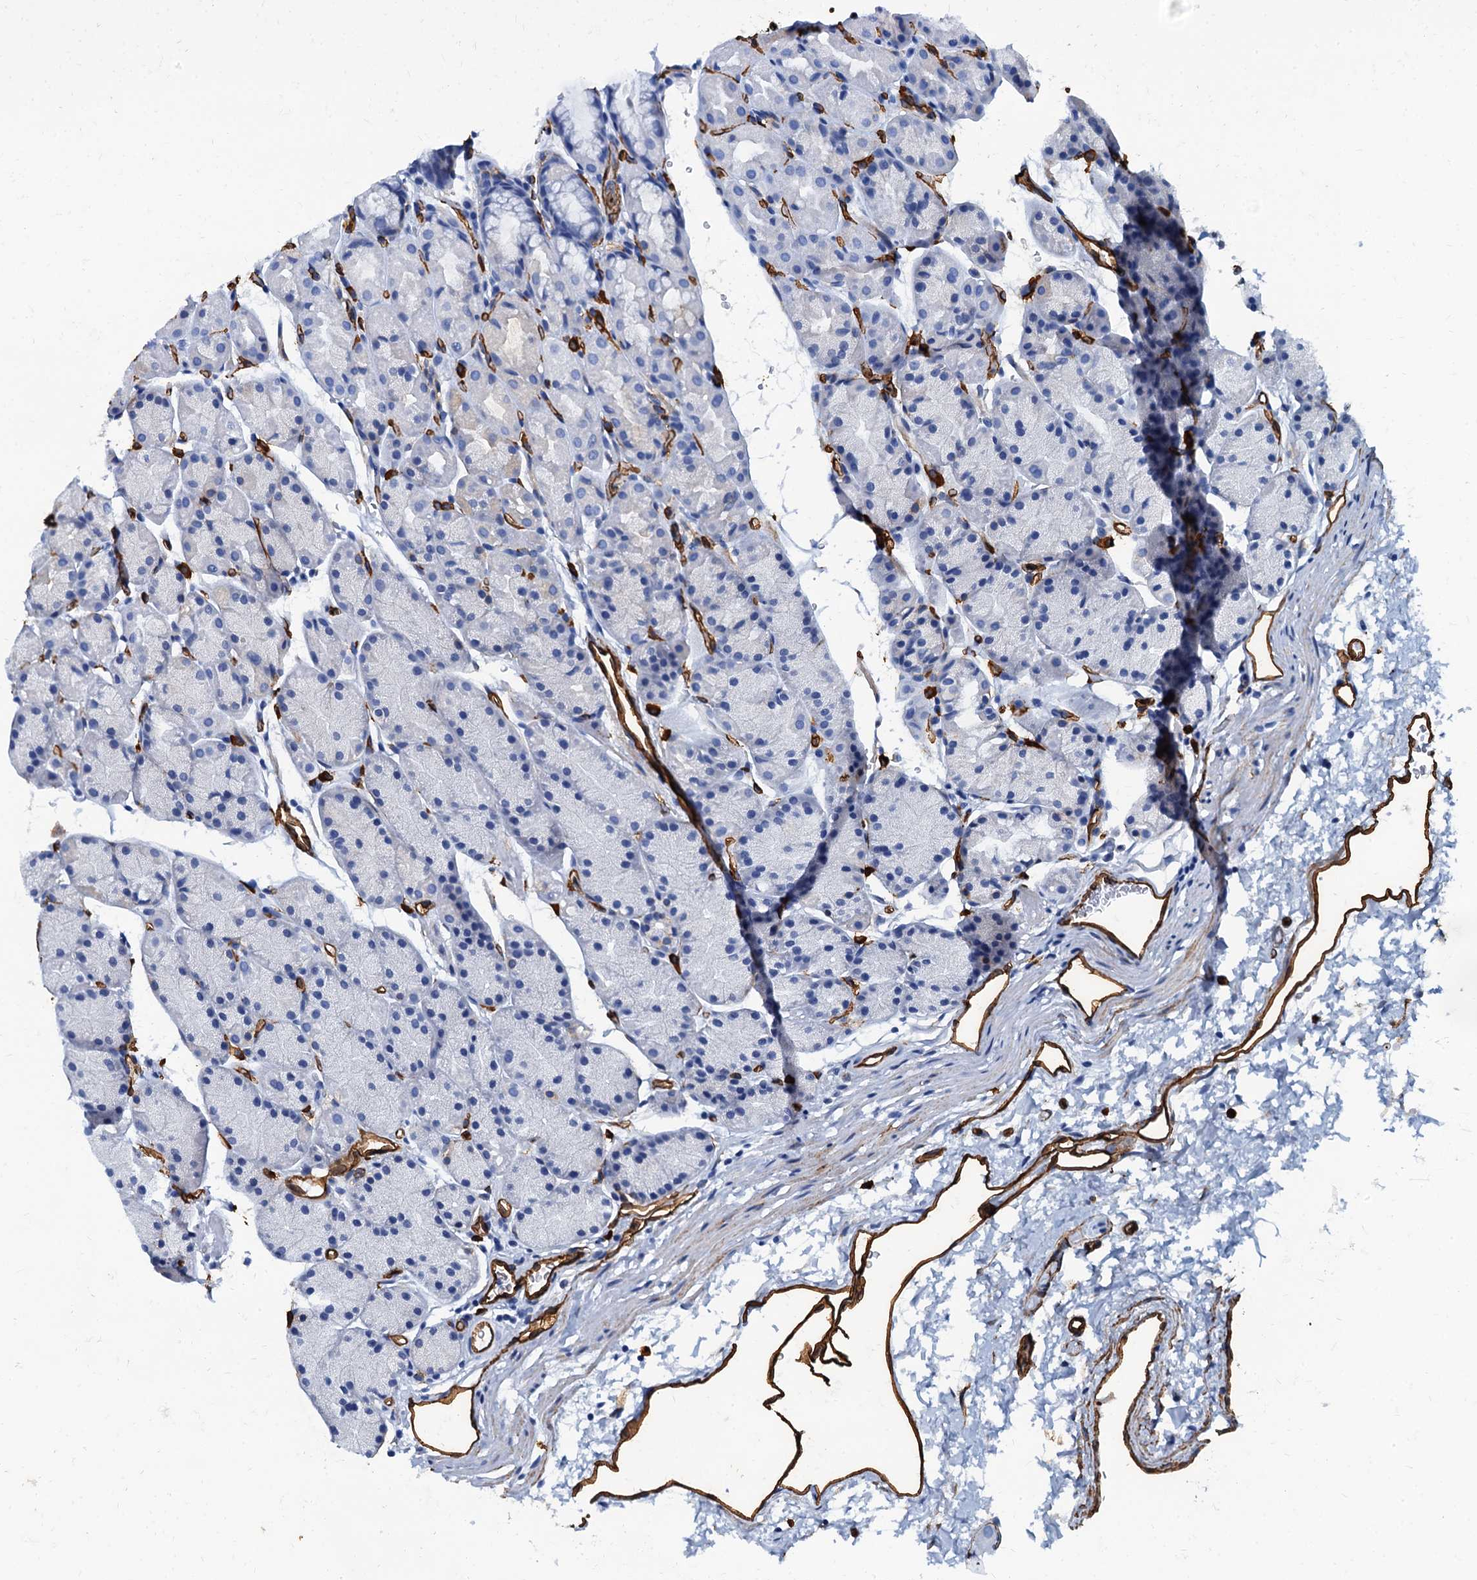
{"staining": {"intensity": "negative", "quantity": "none", "location": "none"}, "tissue": "stomach", "cell_type": "Glandular cells", "image_type": "normal", "snomed": [{"axis": "morphology", "description": "Normal tissue, NOS"}, {"axis": "topography", "description": "Stomach, upper"}, {"axis": "topography", "description": "Stomach"}], "caption": "This micrograph is of normal stomach stained with IHC to label a protein in brown with the nuclei are counter-stained blue. There is no positivity in glandular cells.", "gene": "CAVIN2", "patient": {"sex": "male", "age": 47}}